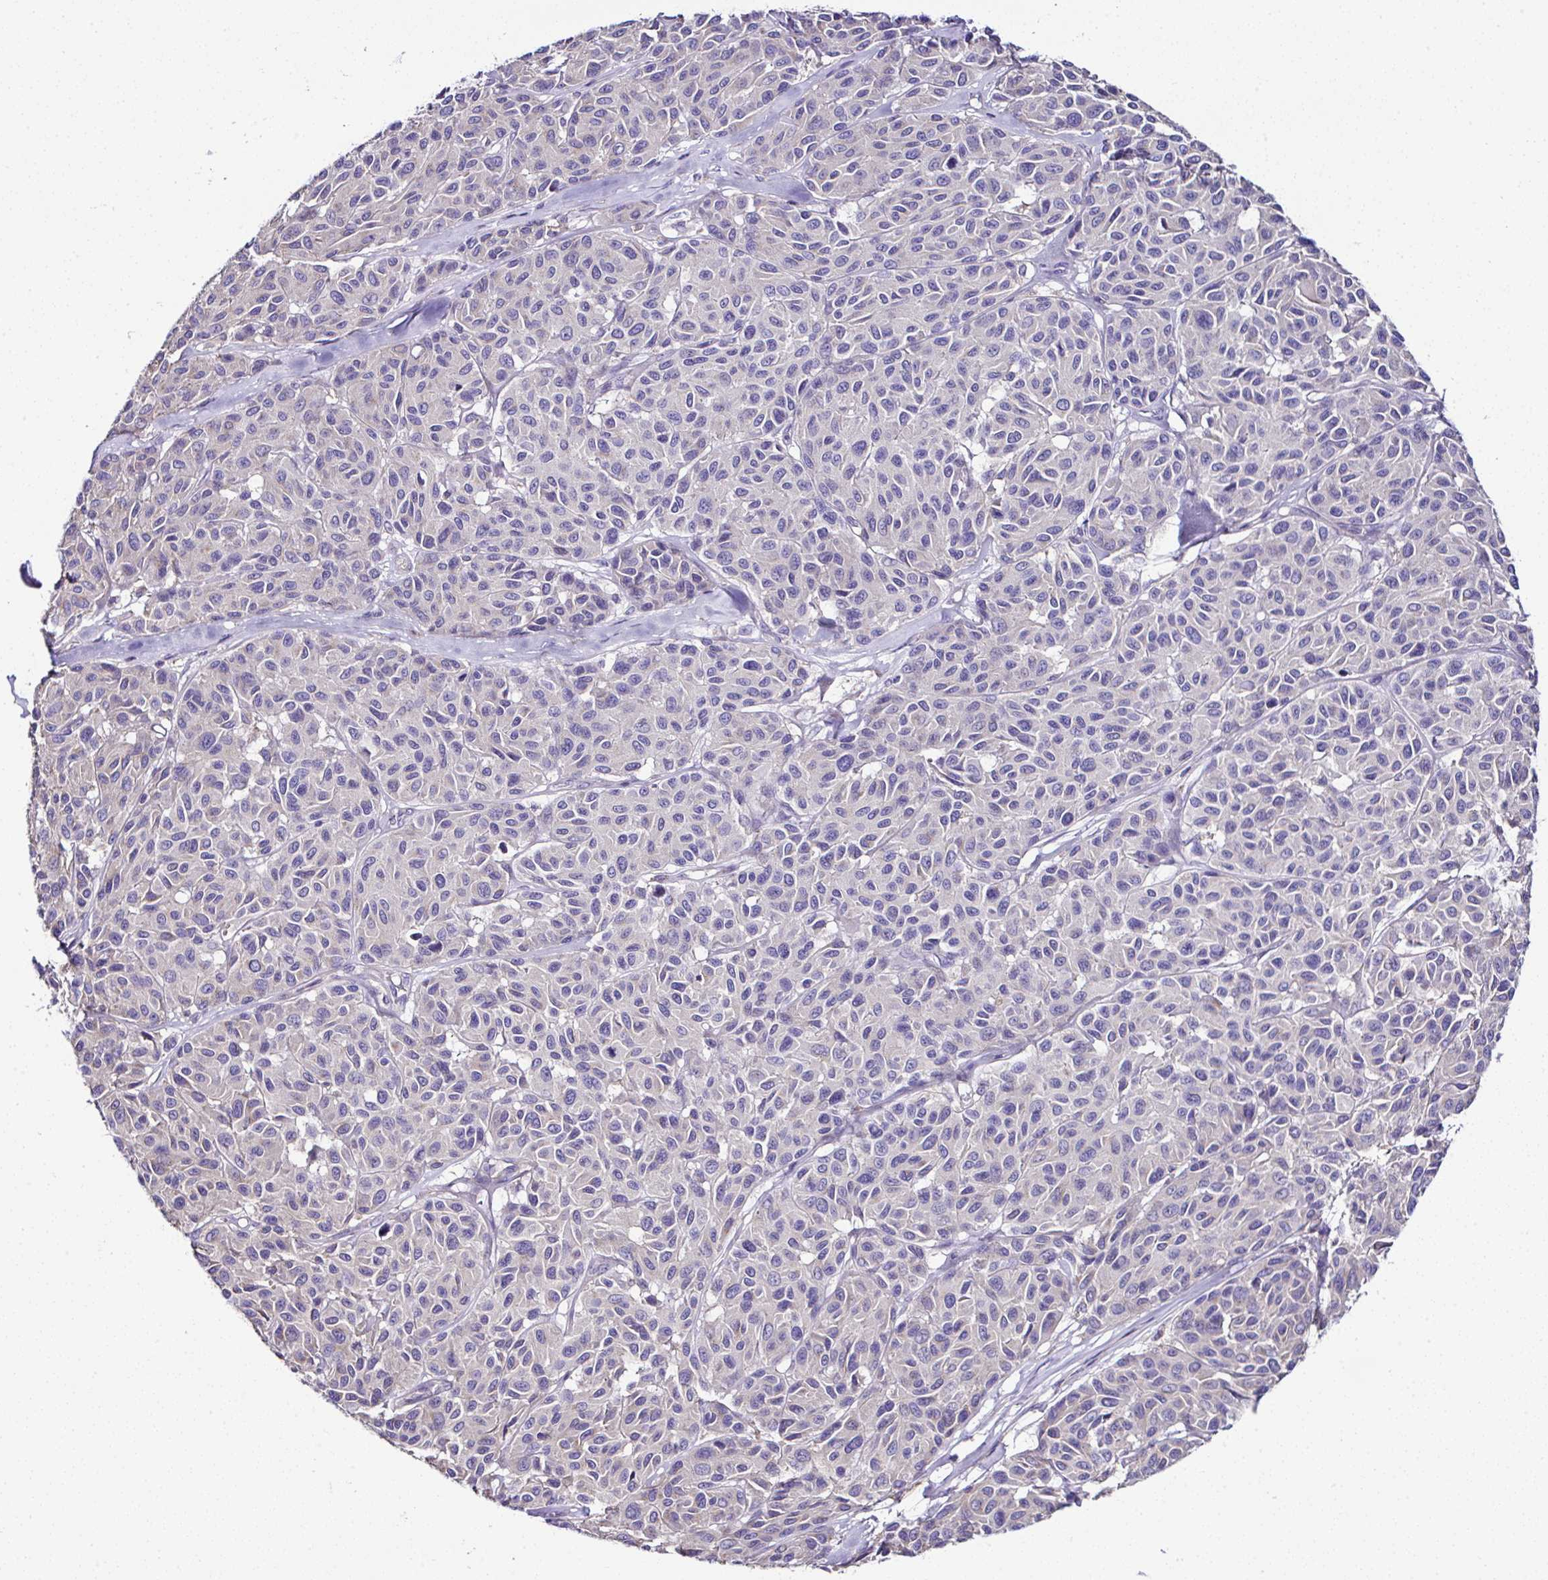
{"staining": {"intensity": "negative", "quantity": "none", "location": "none"}, "tissue": "melanoma", "cell_type": "Tumor cells", "image_type": "cancer", "snomed": [{"axis": "morphology", "description": "Malignant melanoma, NOS"}, {"axis": "topography", "description": "Skin"}], "caption": "DAB immunohistochemical staining of melanoma reveals no significant positivity in tumor cells.", "gene": "OR4P4", "patient": {"sex": "female", "age": 66}}